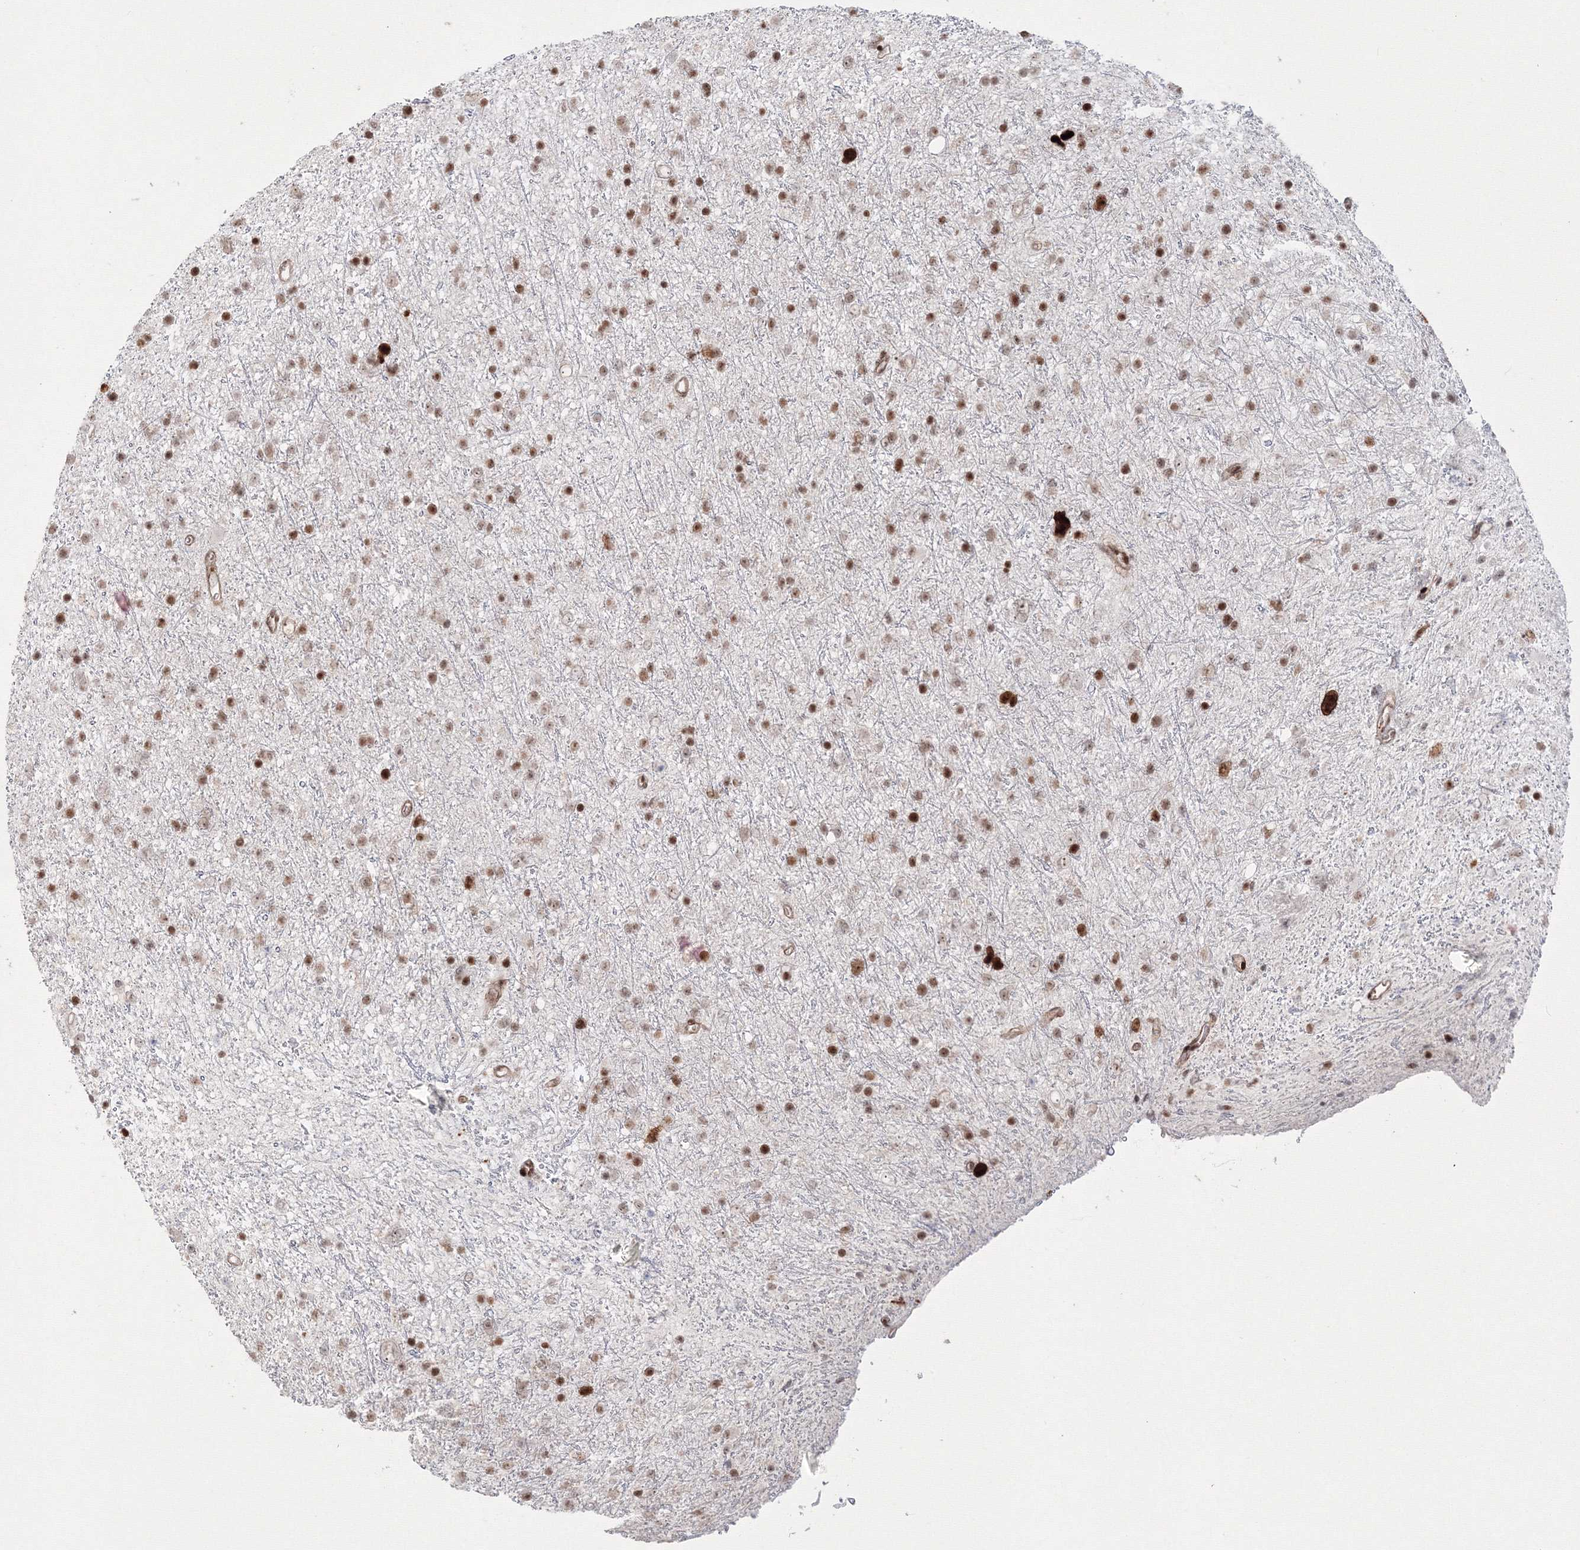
{"staining": {"intensity": "moderate", "quantity": ">75%", "location": "nuclear"}, "tissue": "glioma", "cell_type": "Tumor cells", "image_type": "cancer", "snomed": [{"axis": "morphology", "description": "Glioma, malignant, Low grade"}, {"axis": "topography", "description": "Cerebral cortex"}], "caption": "Moderate nuclear protein staining is present in about >75% of tumor cells in malignant low-grade glioma.", "gene": "LIG1", "patient": {"sex": "female", "age": 39}}